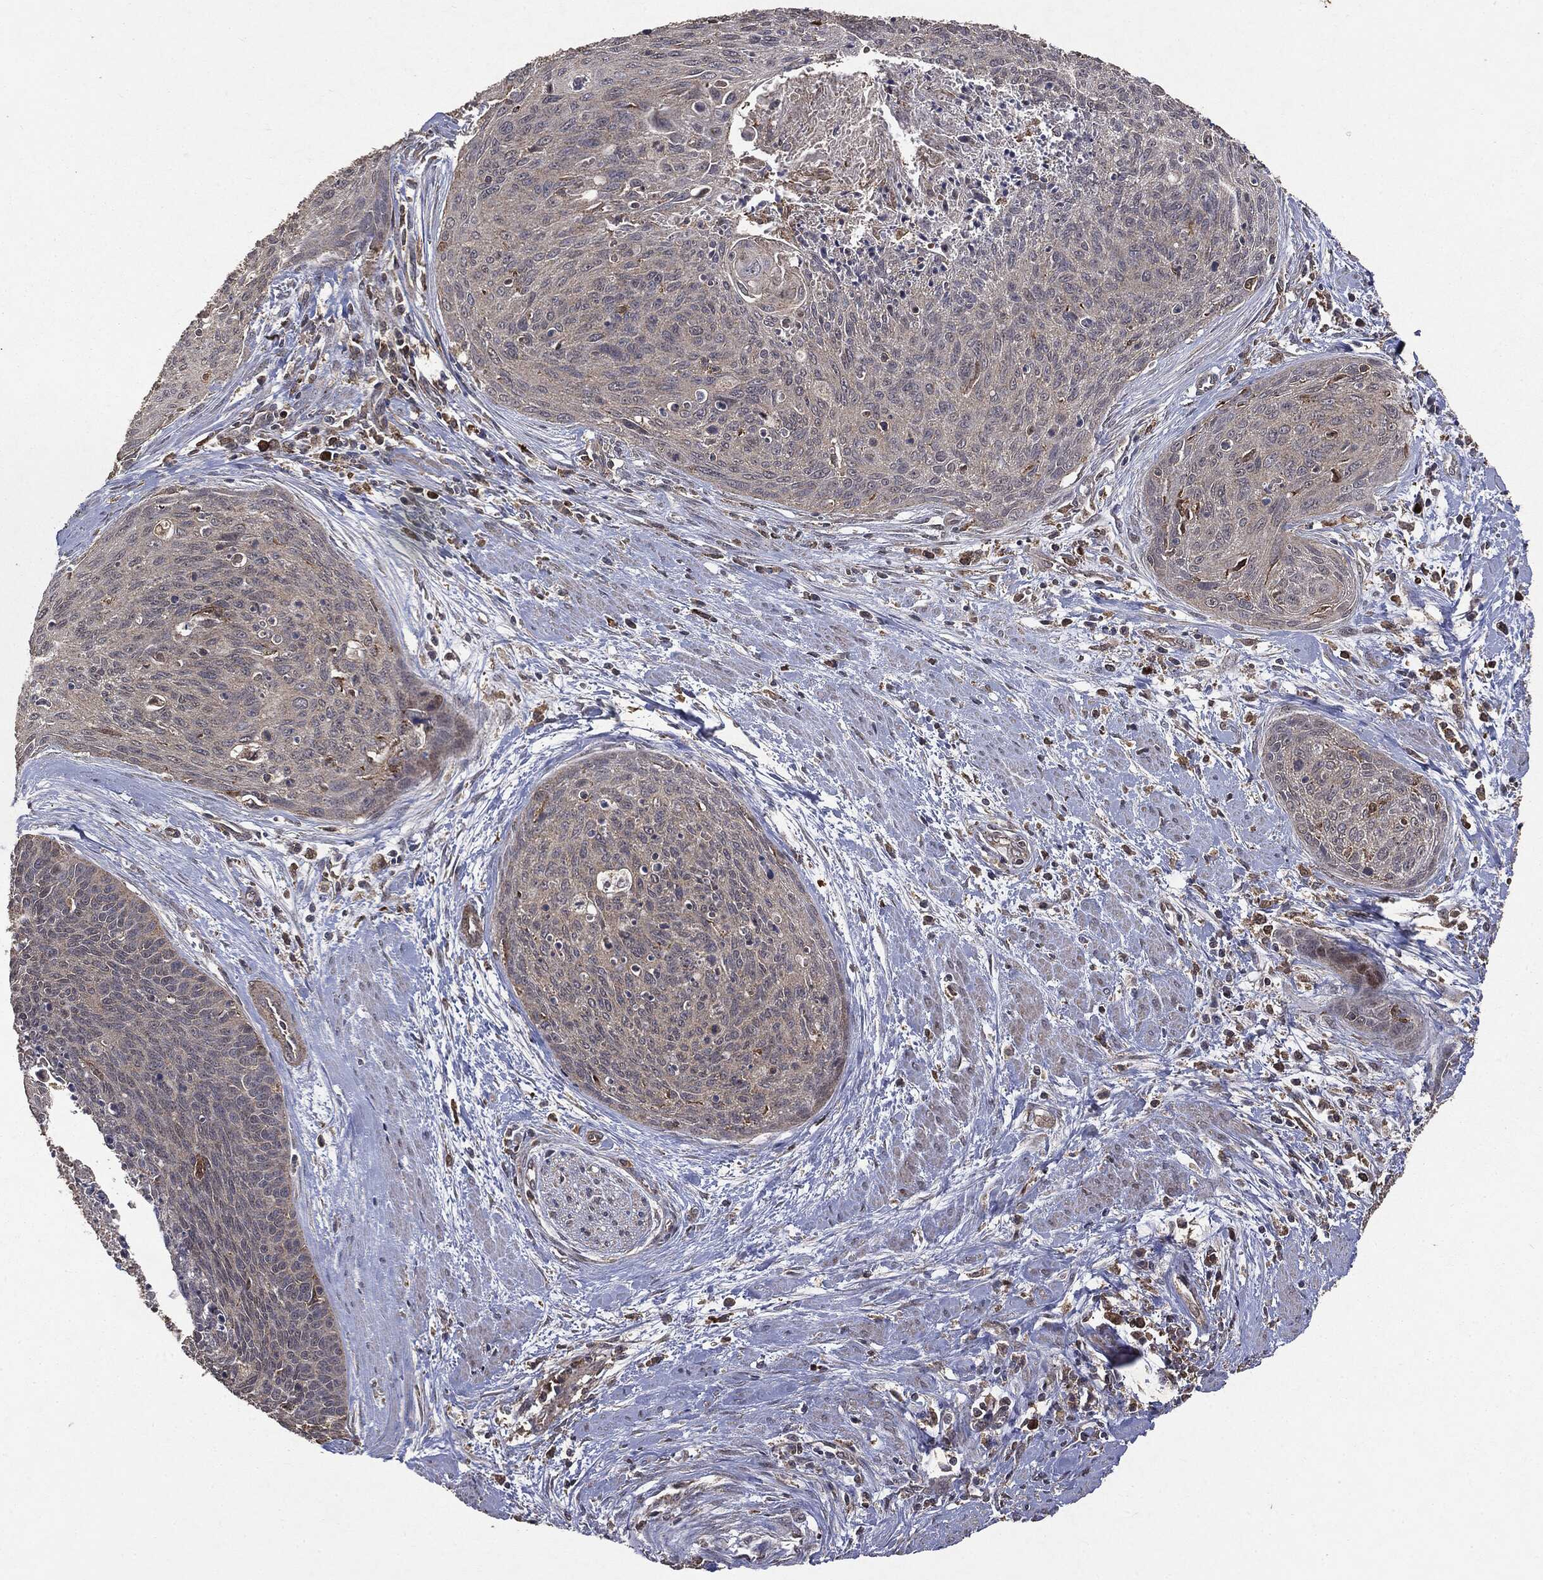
{"staining": {"intensity": "negative", "quantity": "none", "location": "none"}, "tissue": "cervical cancer", "cell_type": "Tumor cells", "image_type": "cancer", "snomed": [{"axis": "morphology", "description": "Squamous cell carcinoma, NOS"}, {"axis": "topography", "description": "Cervix"}], "caption": "This is an IHC image of human cervical squamous cell carcinoma. There is no positivity in tumor cells.", "gene": "PTEN", "patient": {"sex": "female", "age": 55}}